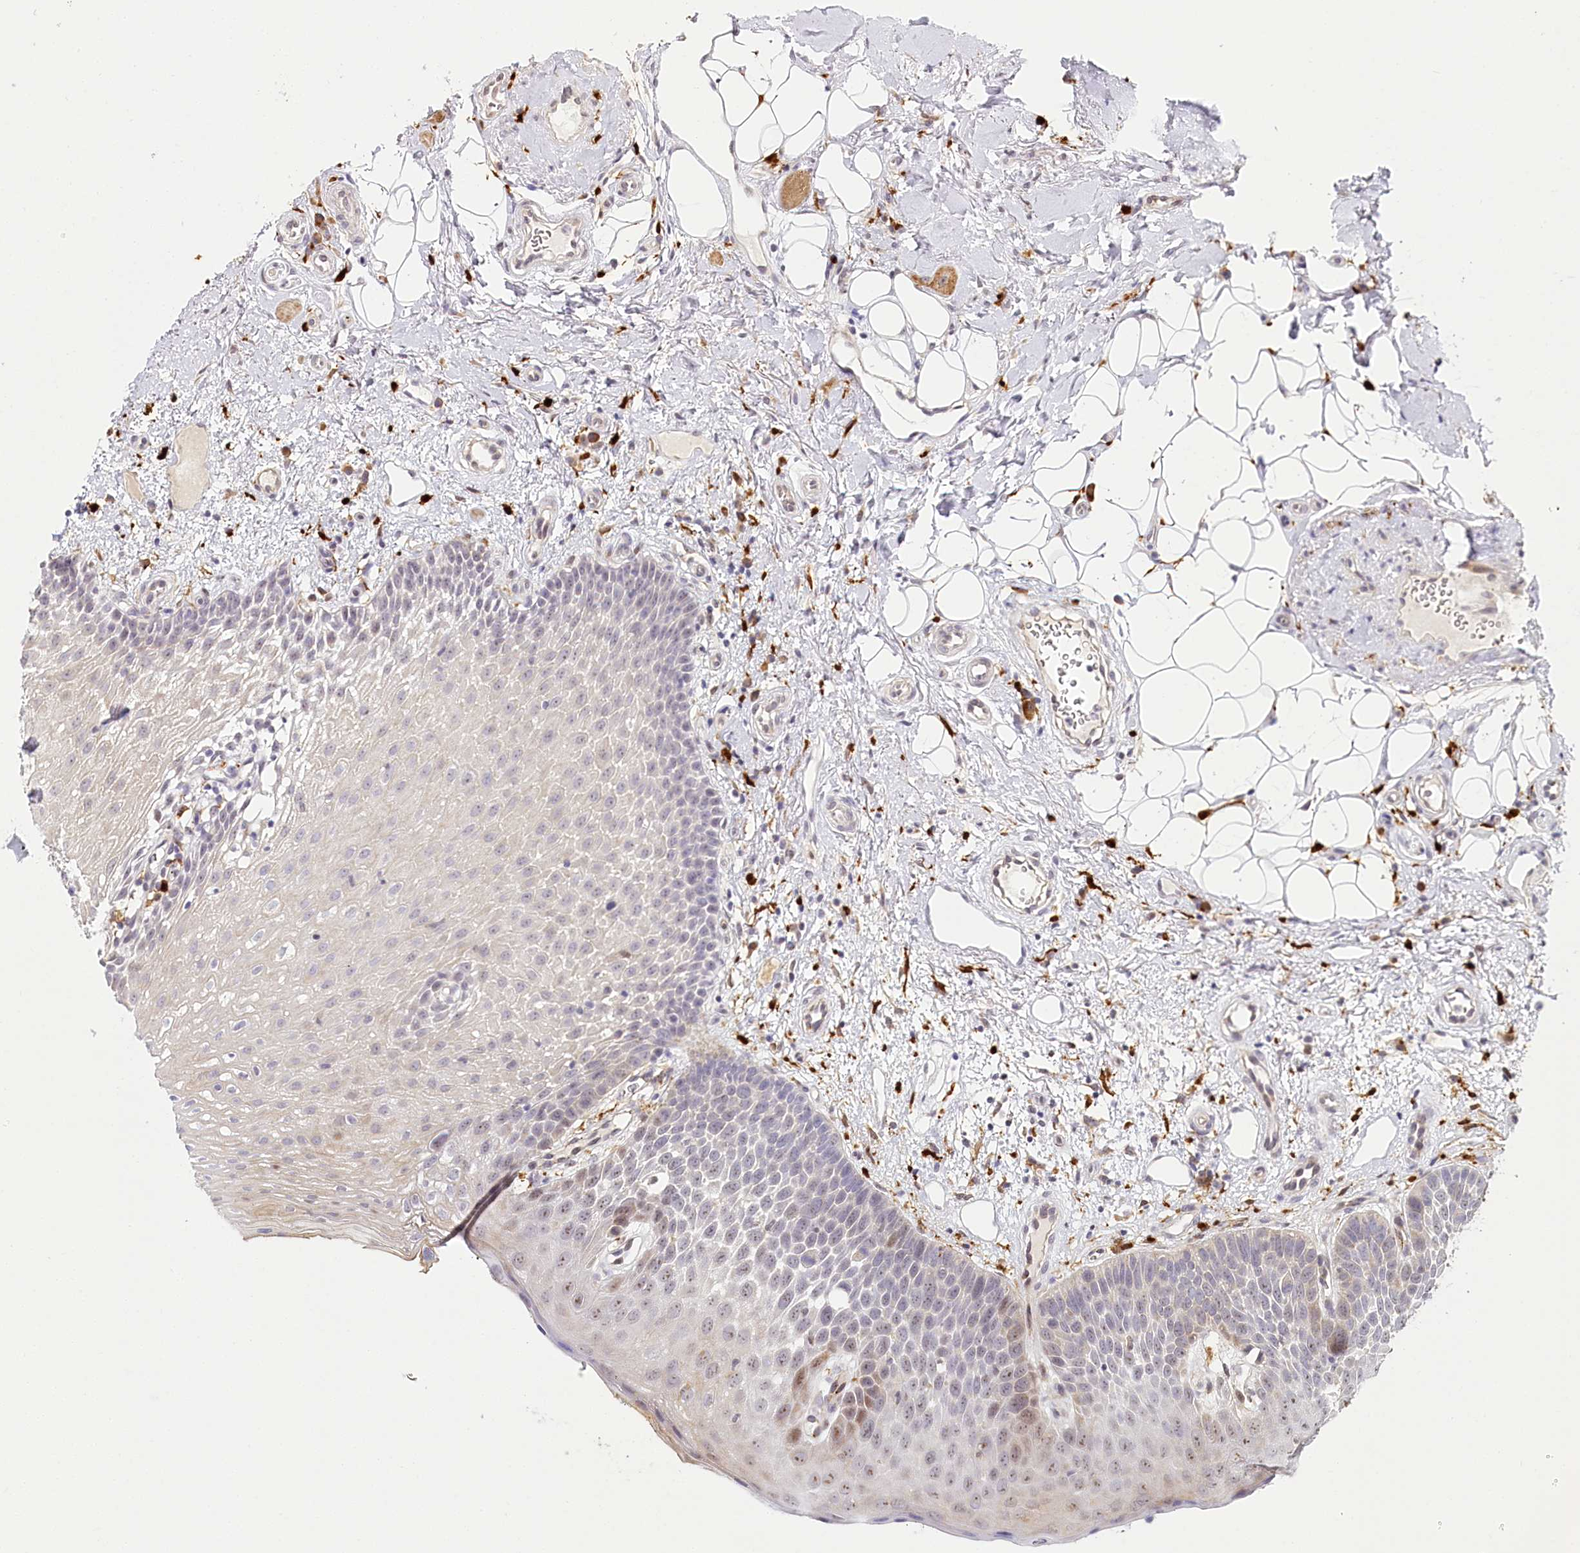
{"staining": {"intensity": "moderate", "quantity": "<25%", "location": "cytoplasmic/membranous,nuclear"}, "tissue": "oral mucosa", "cell_type": "Squamous epithelial cells", "image_type": "normal", "snomed": [{"axis": "morphology", "description": "No evidence of malignacy"}, {"axis": "topography", "description": "Oral tissue"}, {"axis": "topography", "description": "Head-Neck"}], "caption": "Oral mucosa was stained to show a protein in brown. There is low levels of moderate cytoplasmic/membranous,nuclear positivity in about <25% of squamous epithelial cells. Nuclei are stained in blue.", "gene": "WDR36", "patient": {"sex": "male", "age": 68}}